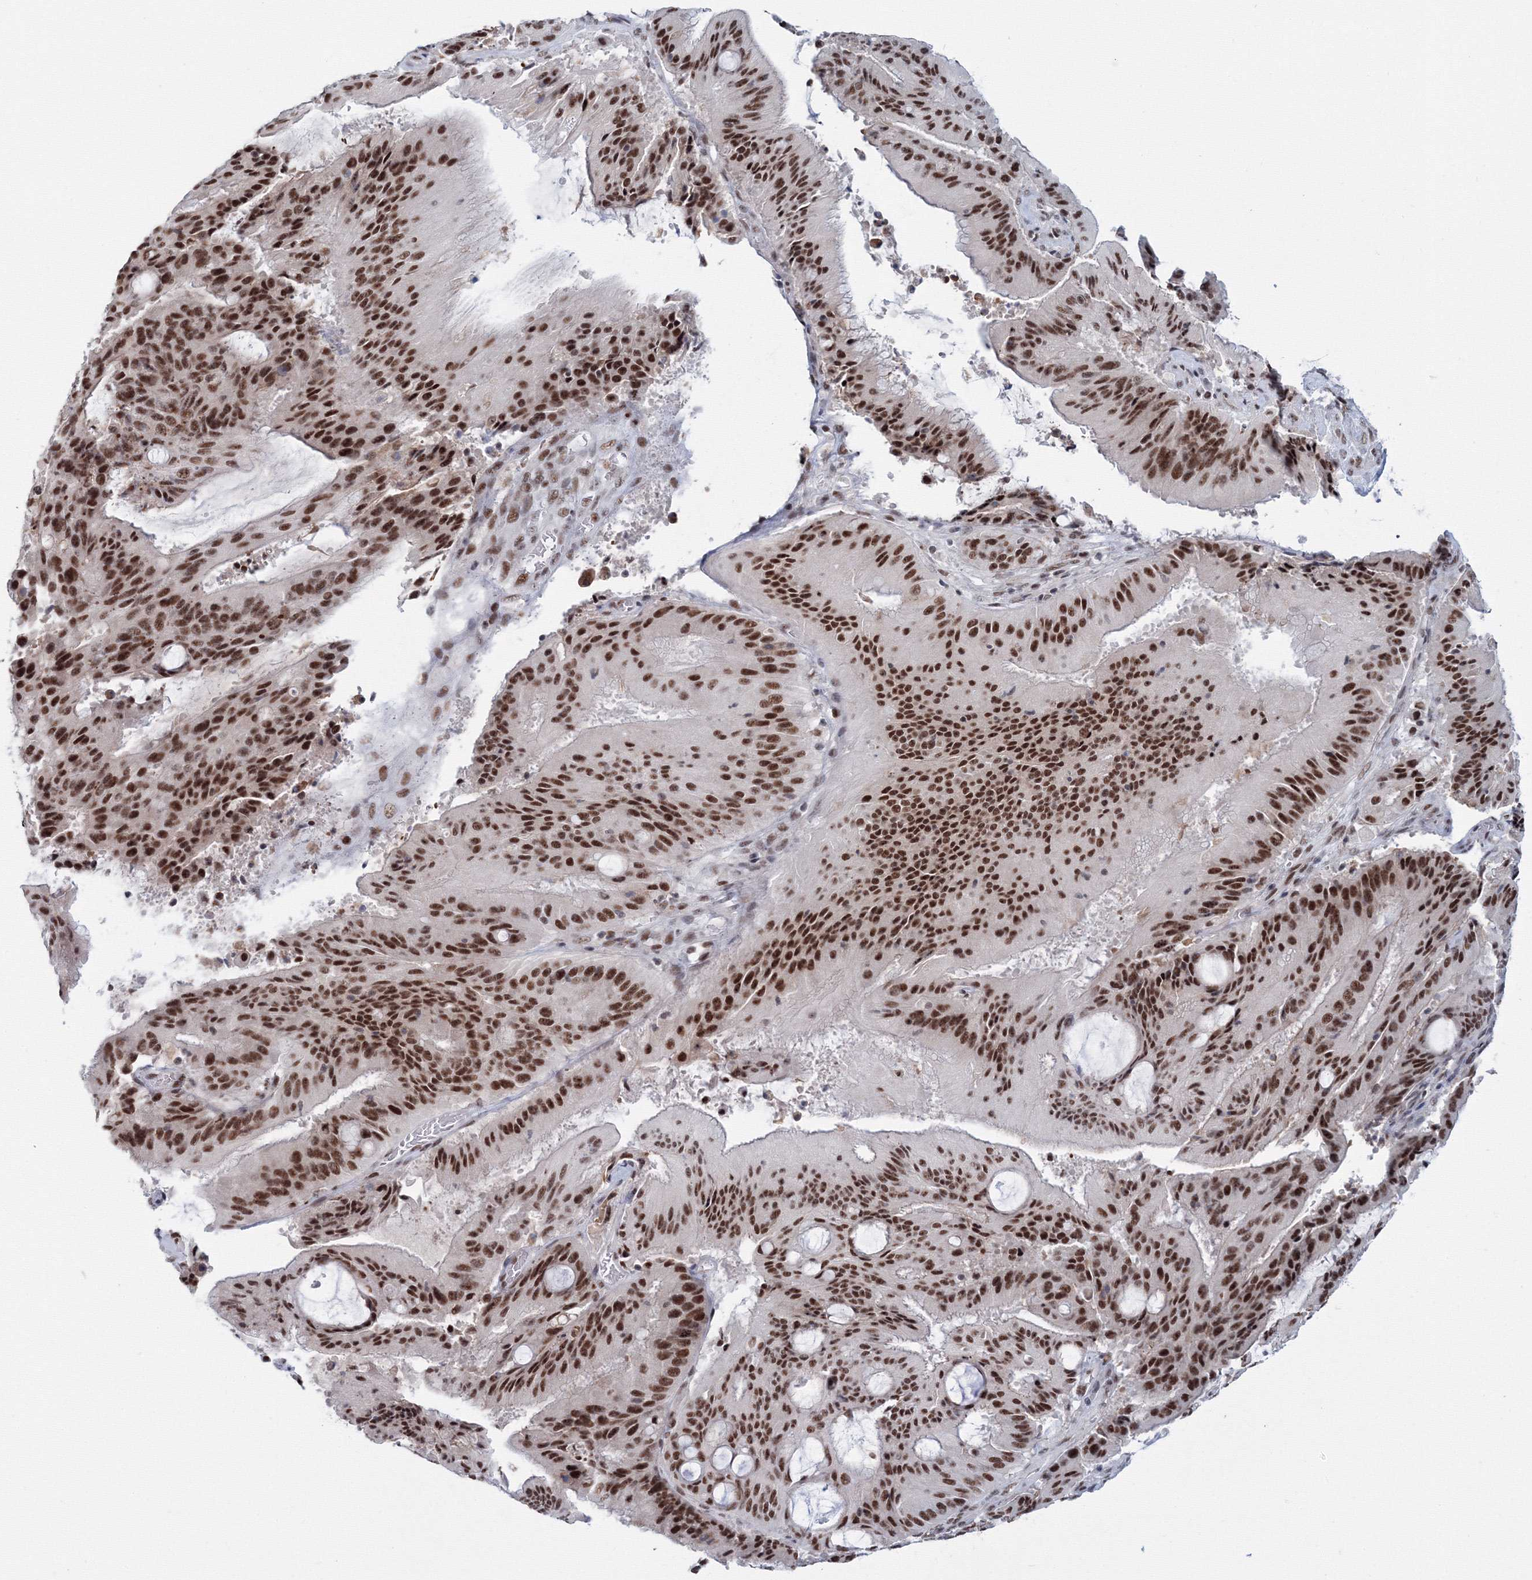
{"staining": {"intensity": "strong", "quantity": ">75%", "location": "nuclear"}, "tissue": "liver cancer", "cell_type": "Tumor cells", "image_type": "cancer", "snomed": [{"axis": "morphology", "description": "Normal tissue, NOS"}, {"axis": "morphology", "description": "Cholangiocarcinoma"}, {"axis": "topography", "description": "Liver"}, {"axis": "topography", "description": "Peripheral nerve tissue"}], "caption": "IHC histopathology image of cholangiocarcinoma (liver) stained for a protein (brown), which exhibits high levels of strong nuclear expression in approximately >75% of tumor cells.", "gene": "SF3B6", "patient": {"sex": "female", "age": 73}}